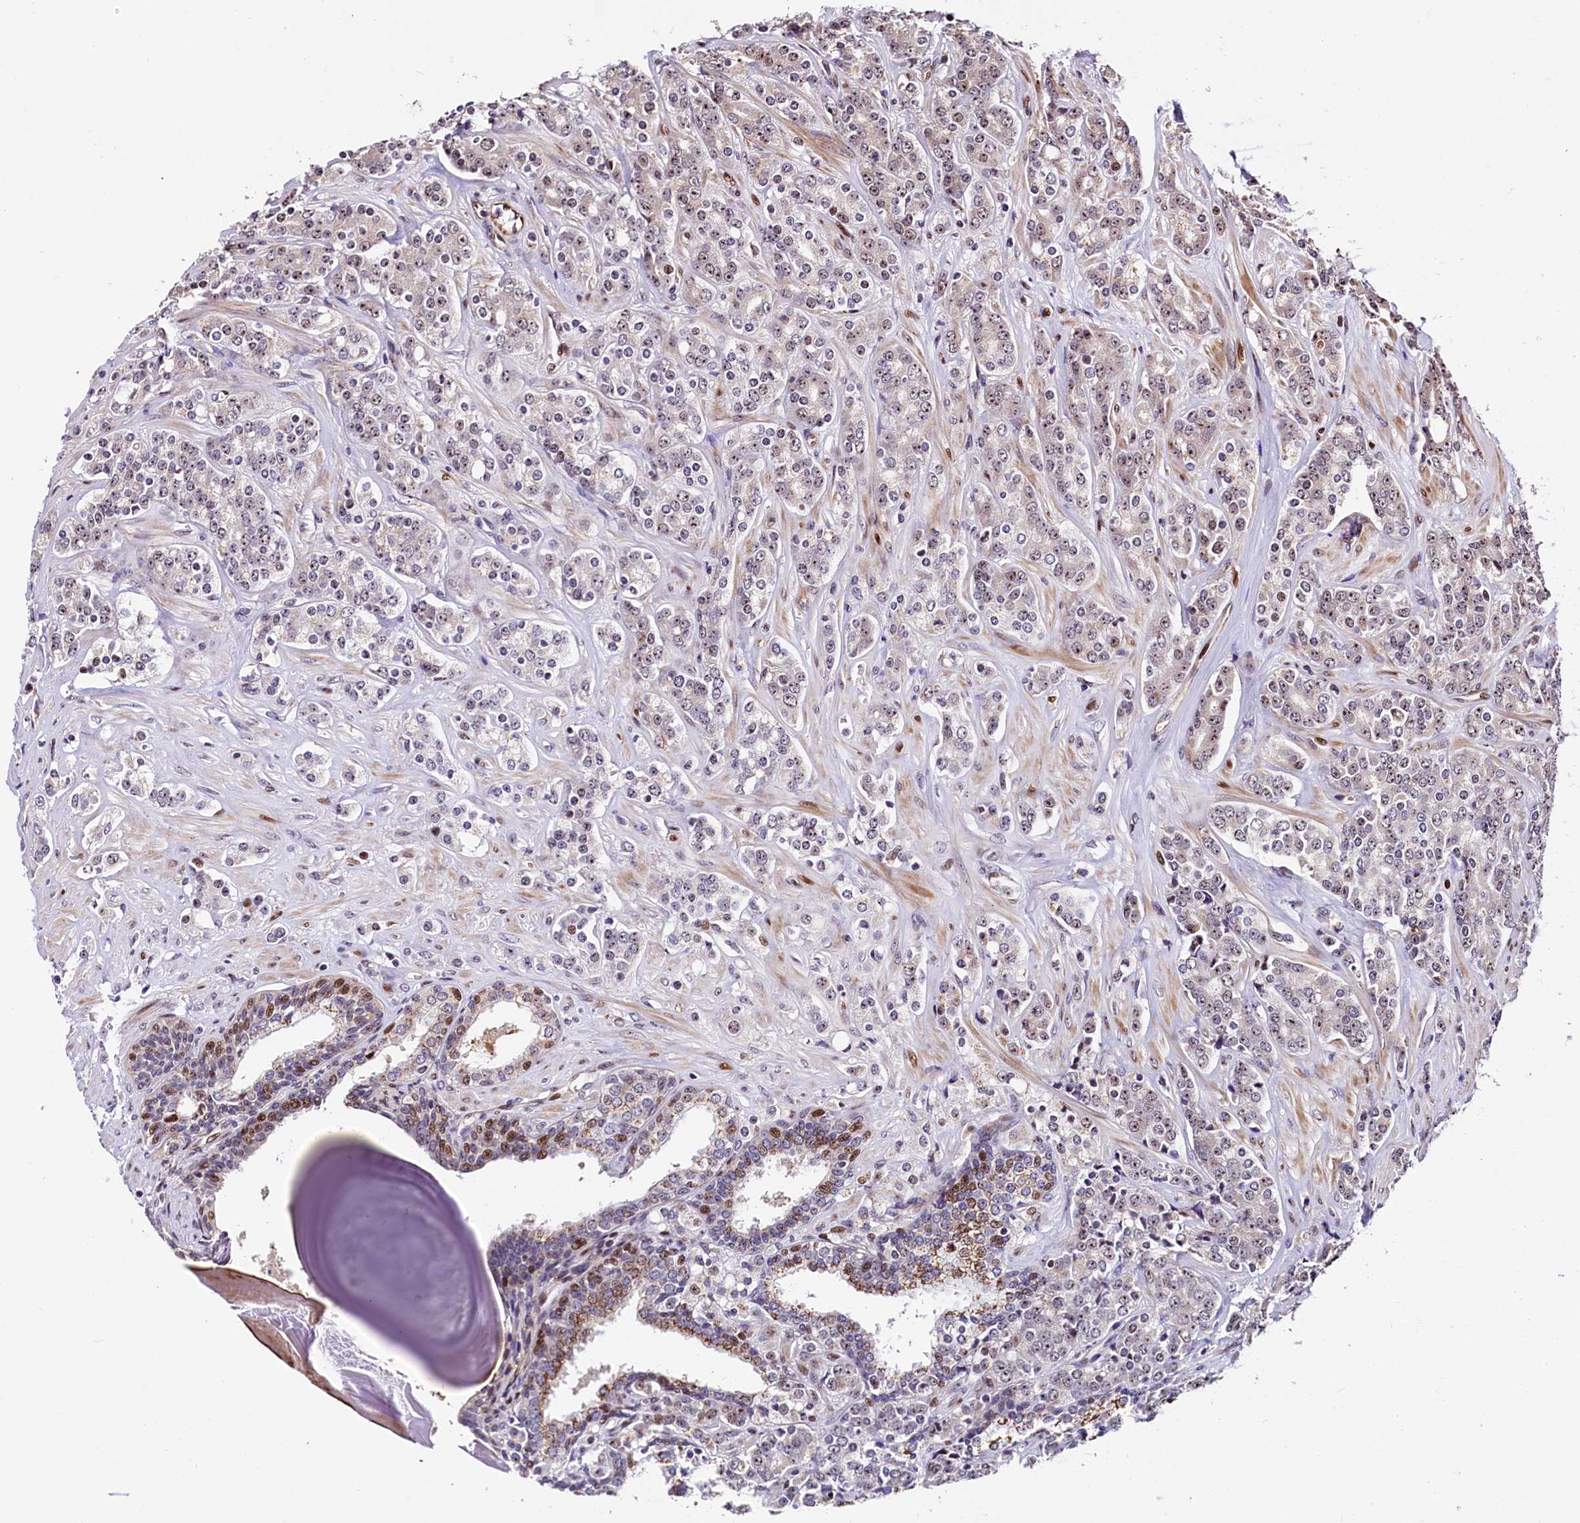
{"staining": {"intensity": "moderate", "quantity": "25%-75%", "location": "nuclear"}, "tissue": "prostate cancer", "cell_type": "Tumor cells", "image_type": "cancer", "snomed": [{"axis": "morphology", "description": "Adenocarcinoma, High grade"}, {"axis": "topography", "description": "Prostate"}], "caption": "Protein positivity by IHC demonstrates moderate nuclear positivity in approximately 25%-75% of tumor cells in prostate cancer.", "gene": "TRMT112", "patient": {"sex": "male", "age": 62}}